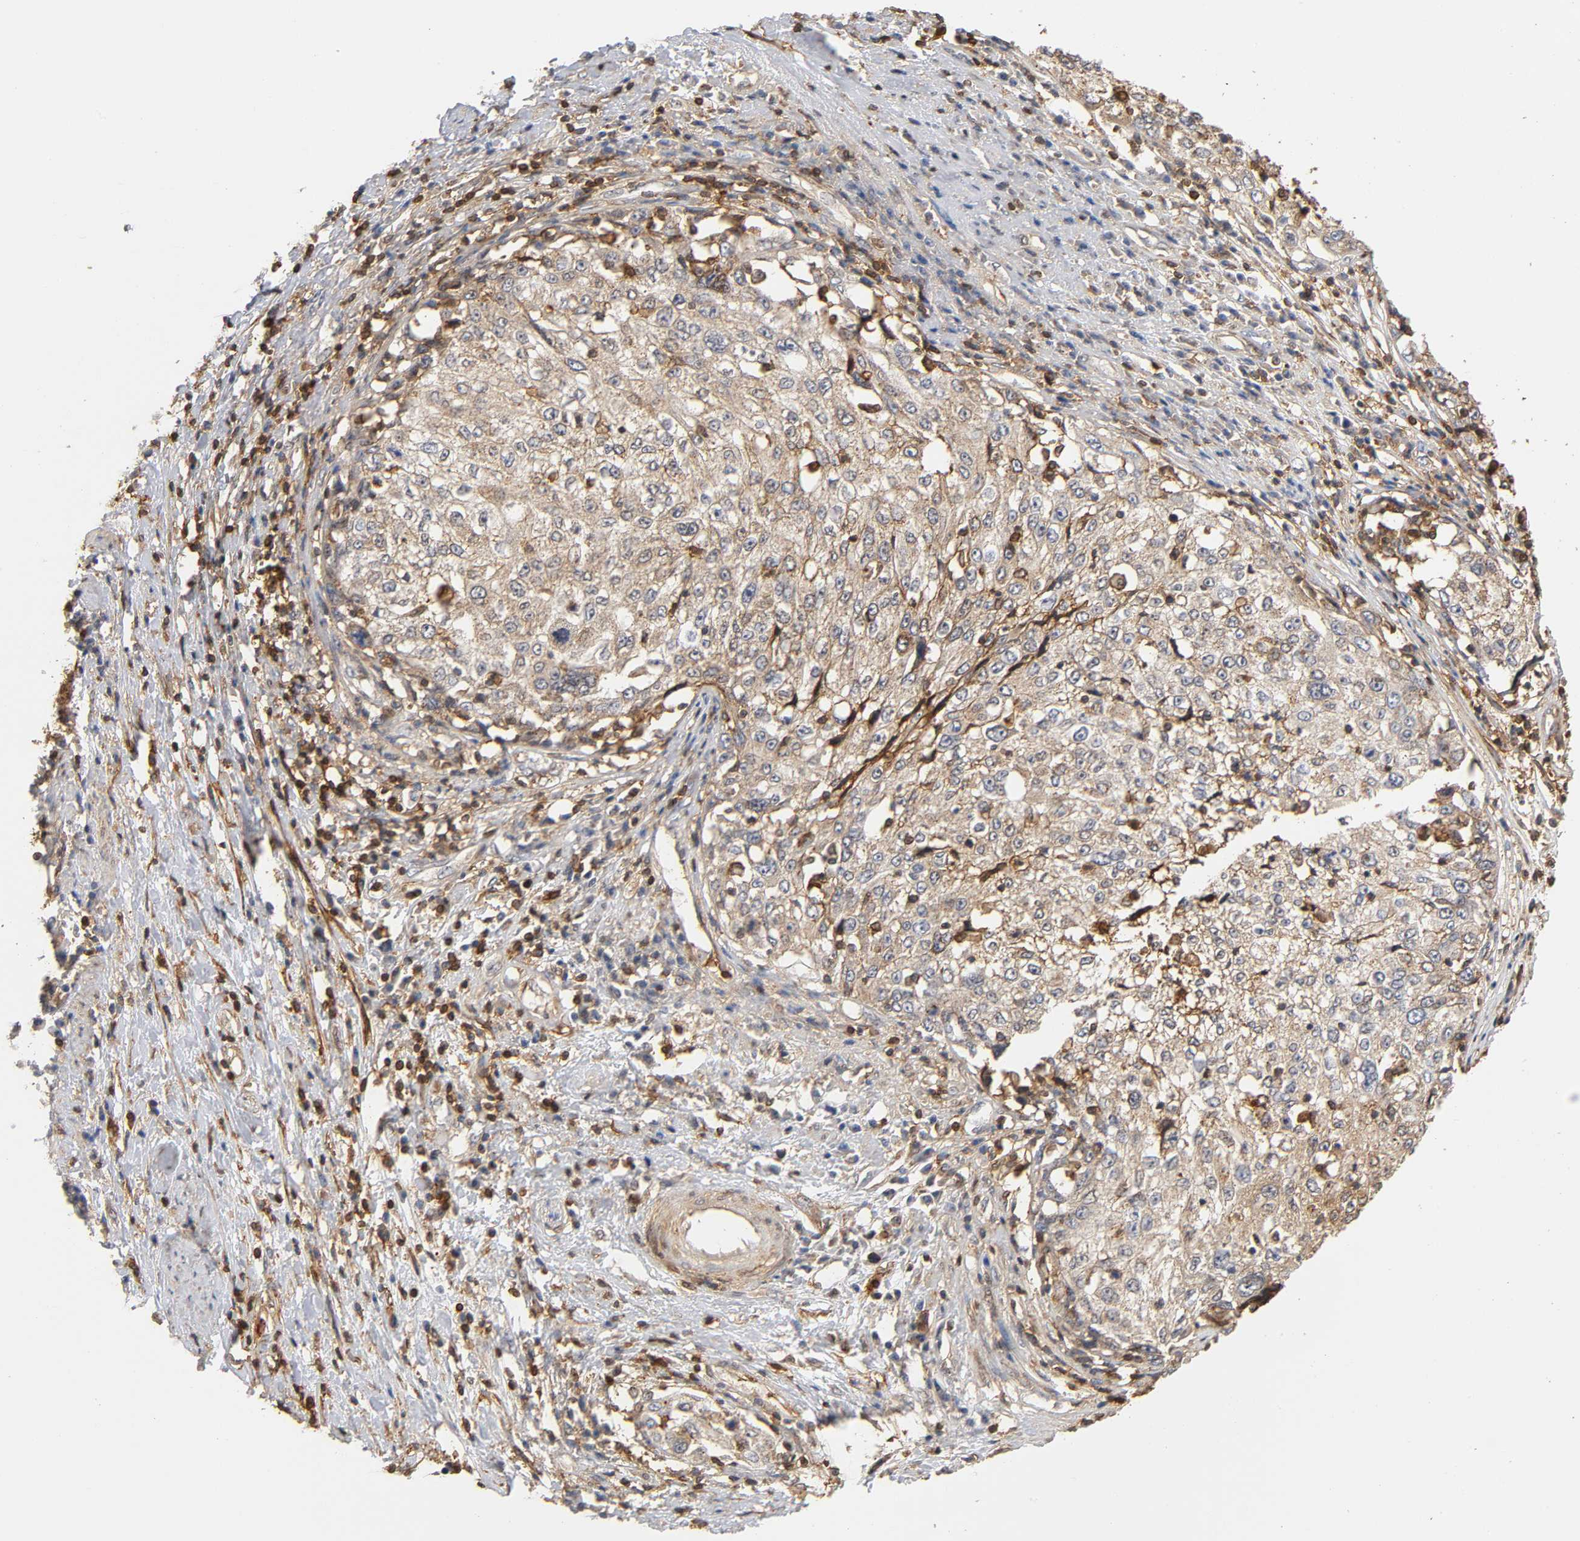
{"staining": {"intensity": "weak", "quantity": "25%-75%", "location": "cytoplasmic/membranous"}, "tissue": "cervical cancer", "cell_type": "Tumor cells", "image_type": "cancer", "snomed": [{"axis": "morphology", "description": "Squamous cell carcinoma, NOS"}, {"axis": "topography", "description": "Cervix"}], "caption": "Cervical cancer (squamous cell carcinoma) tissue displays weak cytoplasmic/membranous expression in approximately 25%-75% of tumor cells", "gene": "ANXA11", "patient": {"sex": "female", "age": 57}}